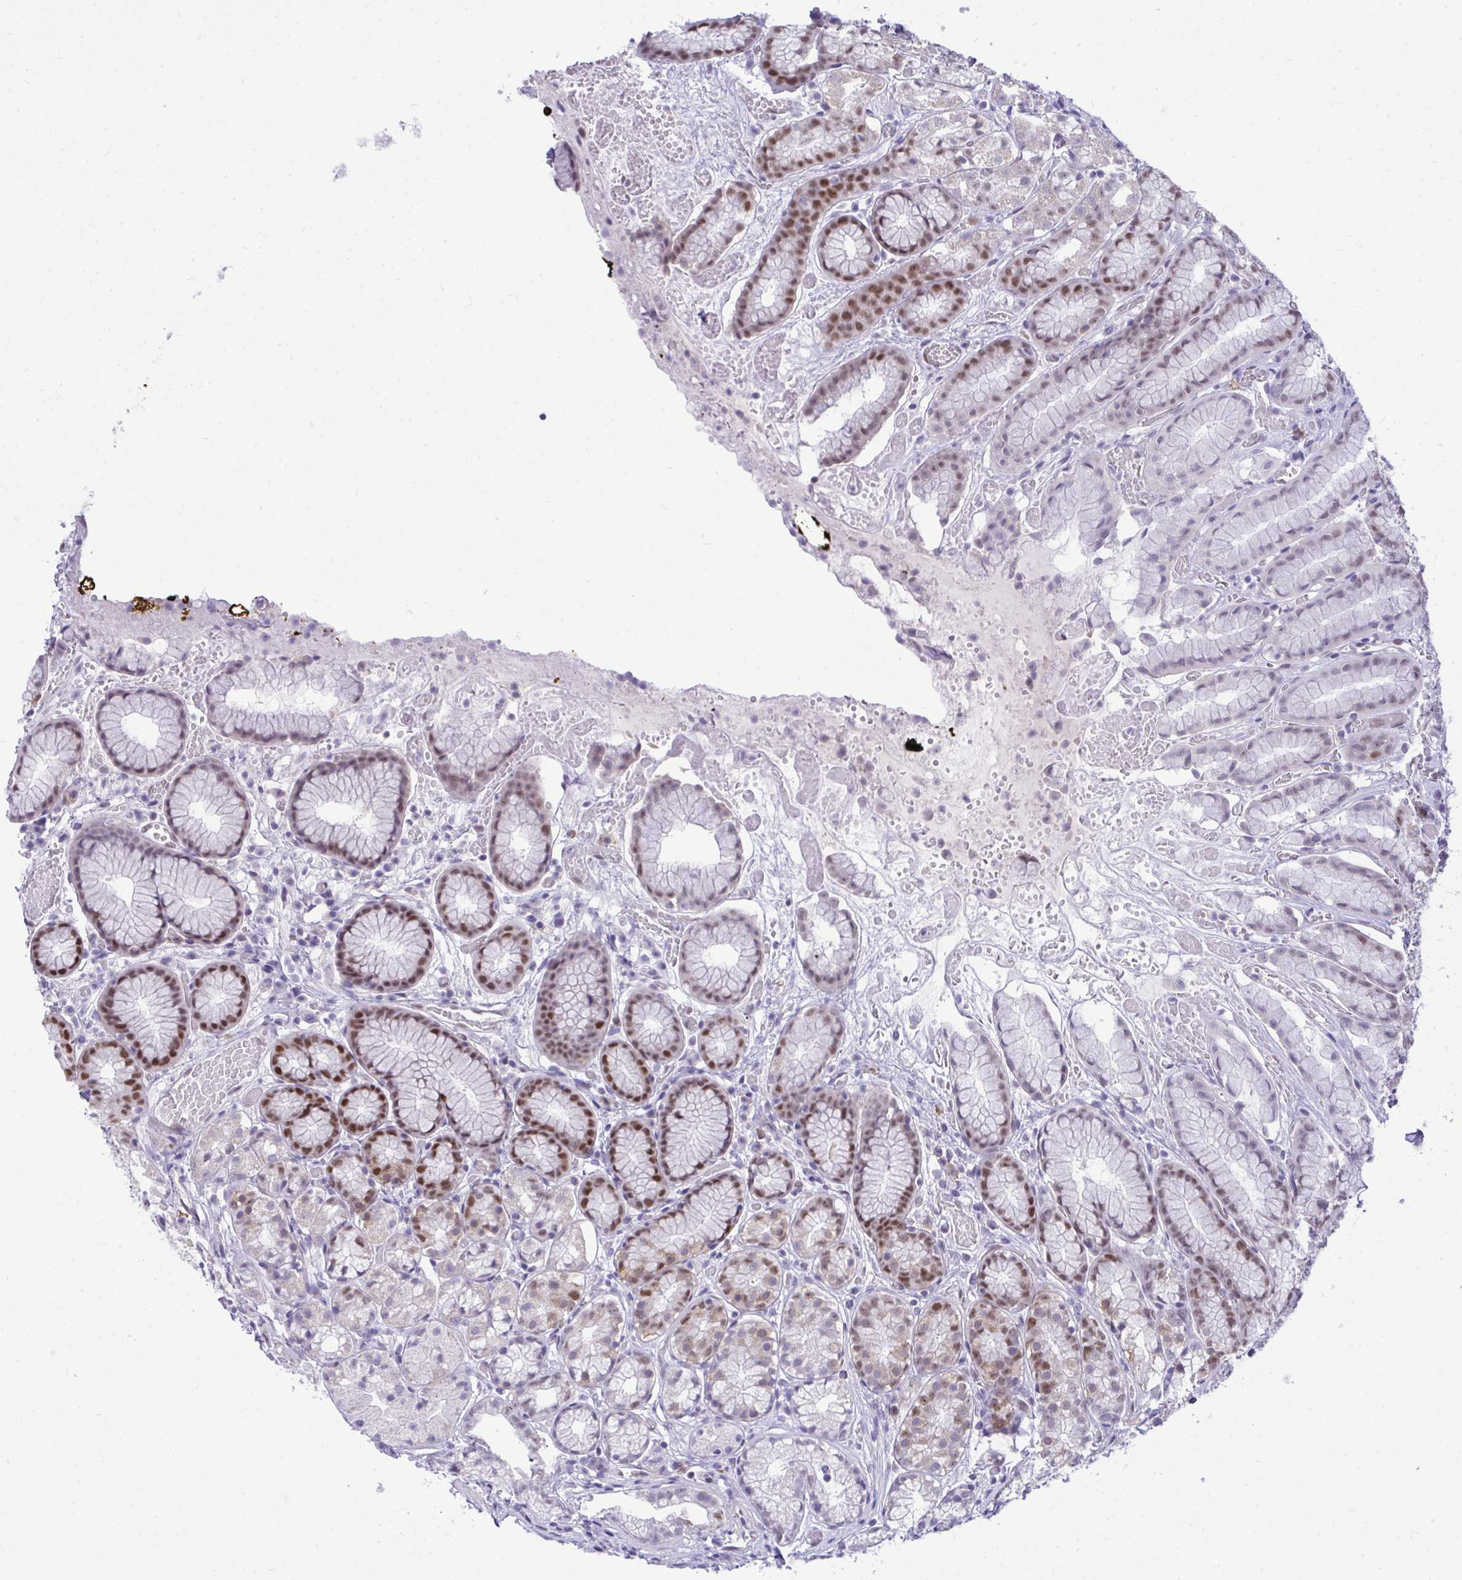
{"staining": {"intensity": "moderate", "quantity": "25%-75%", "location": "nuclear"}, "tissue": "stomach", "cell_type": "Glandular cells", "image_type": "normal", "snomed": [{"axis": "morphology", "description": "Normal tissue, NOS"}, {"axis": "topography", "description": "Smooth muscle"}, {"axis": "topography", "description": "Stomach"}], "caption": "Immunohistochemistry (IHC) (DAB (3,3'-diaminobenzidine)) staining of benign human stomach exhibits moderate nuclear protein staining in approximately 25%-75% of glandular cells.", "gene": "TEAD4", "patient": {"sex": "male", "age": 70}}